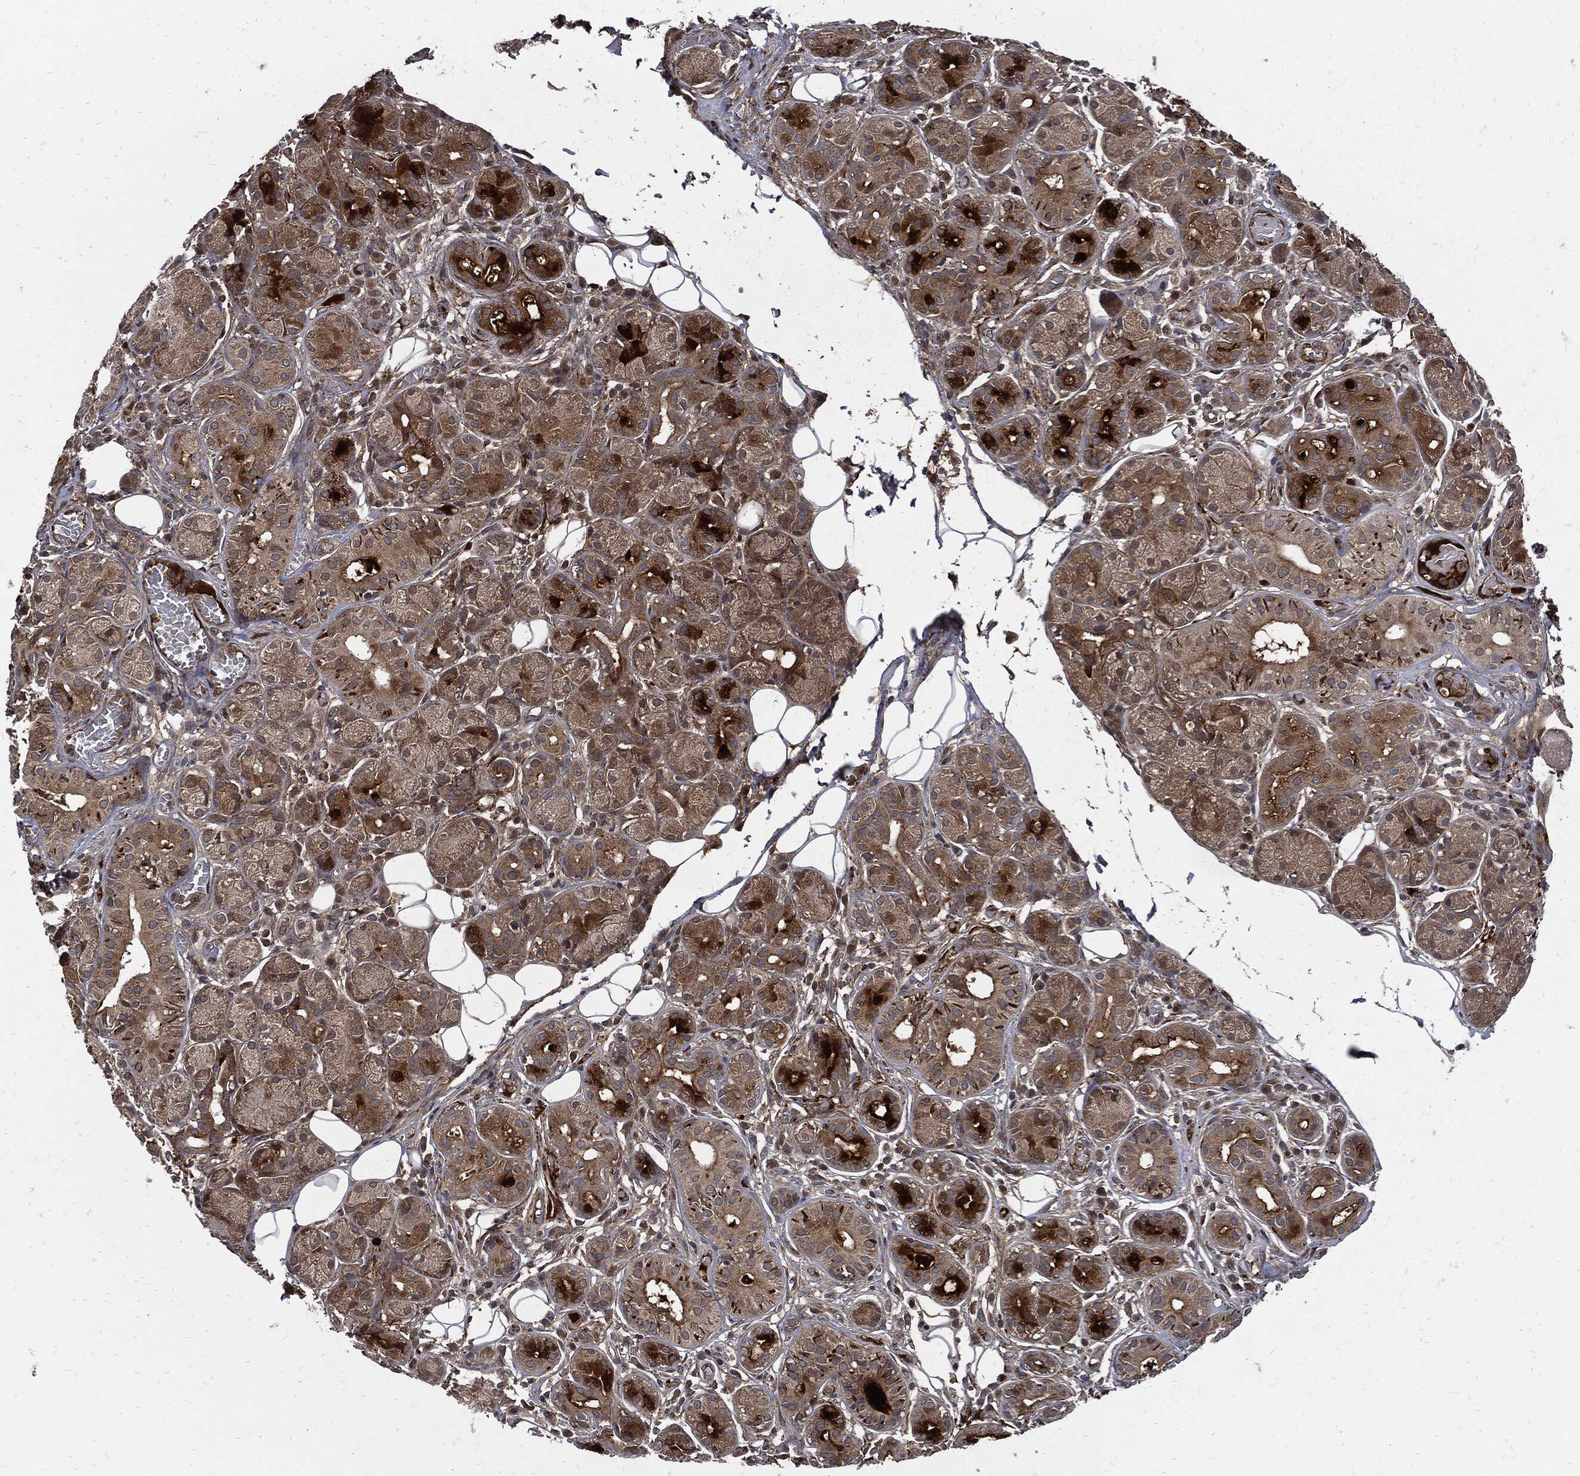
{"staining": {"intensity": "moderate", "quantity": ">75%", "location": "cytoplasmic/membranous"}, "tissue": "salivary gland", "cell_type": "Glandular cells", "image_type": "normal", "snomed": [{"axis": "morphology", "description": "Normal tissue, NOS"}, {"axis": "topography", "description": "Salivary gland"}], "caption": "DAB (3,3'-diaminobenzidine) immunohistochemical staining of unremarkable salivary gland displays moderate cytoplasmic/membranous protein staining in about >75% of glandular cells.", "gene": "CLU", "patient": {"sex": "male", "age": 71}}